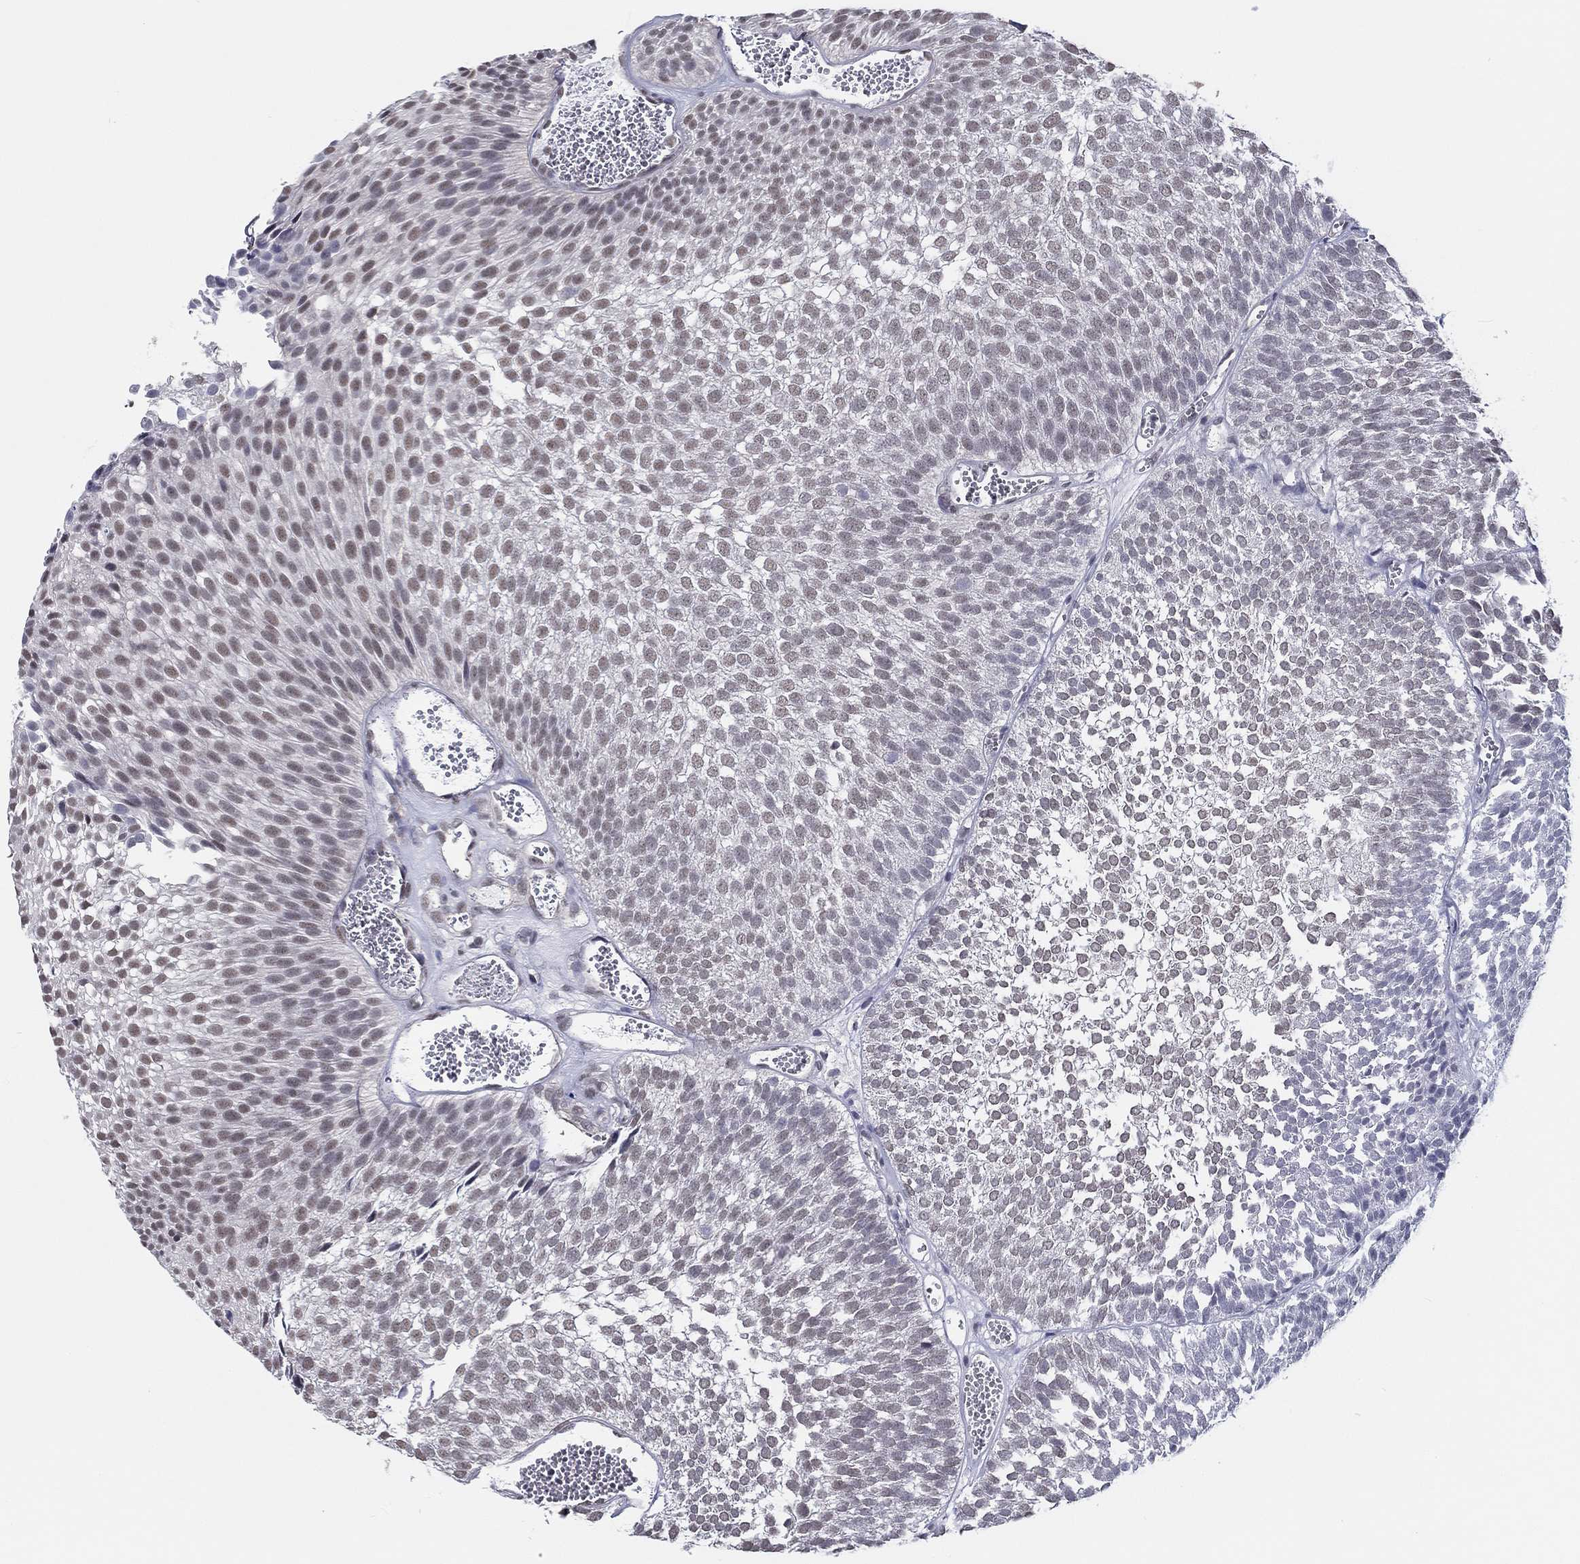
{"staining": {"intensity": "moderate", "quantity": "<25%", "location": "nuclear"}, "tissue": "urothelial cancer", "cell_type": "Tumor cells", "image_type": "cancer", "snomed": [{"axis": "morphology", "description": "Urothelial carcinoma, Low grade"}, {"axis": "topography", "description": "Urinary bladder"}], "caption": "The image reveals immunohistochemical staining of urothelial carcinoma (low-grade). There is moderate nuclear positivity is seen in approximately <25% of tumor cells.", "gene": "CRYGD", "patient": {"sex": "male", "age": 52}}